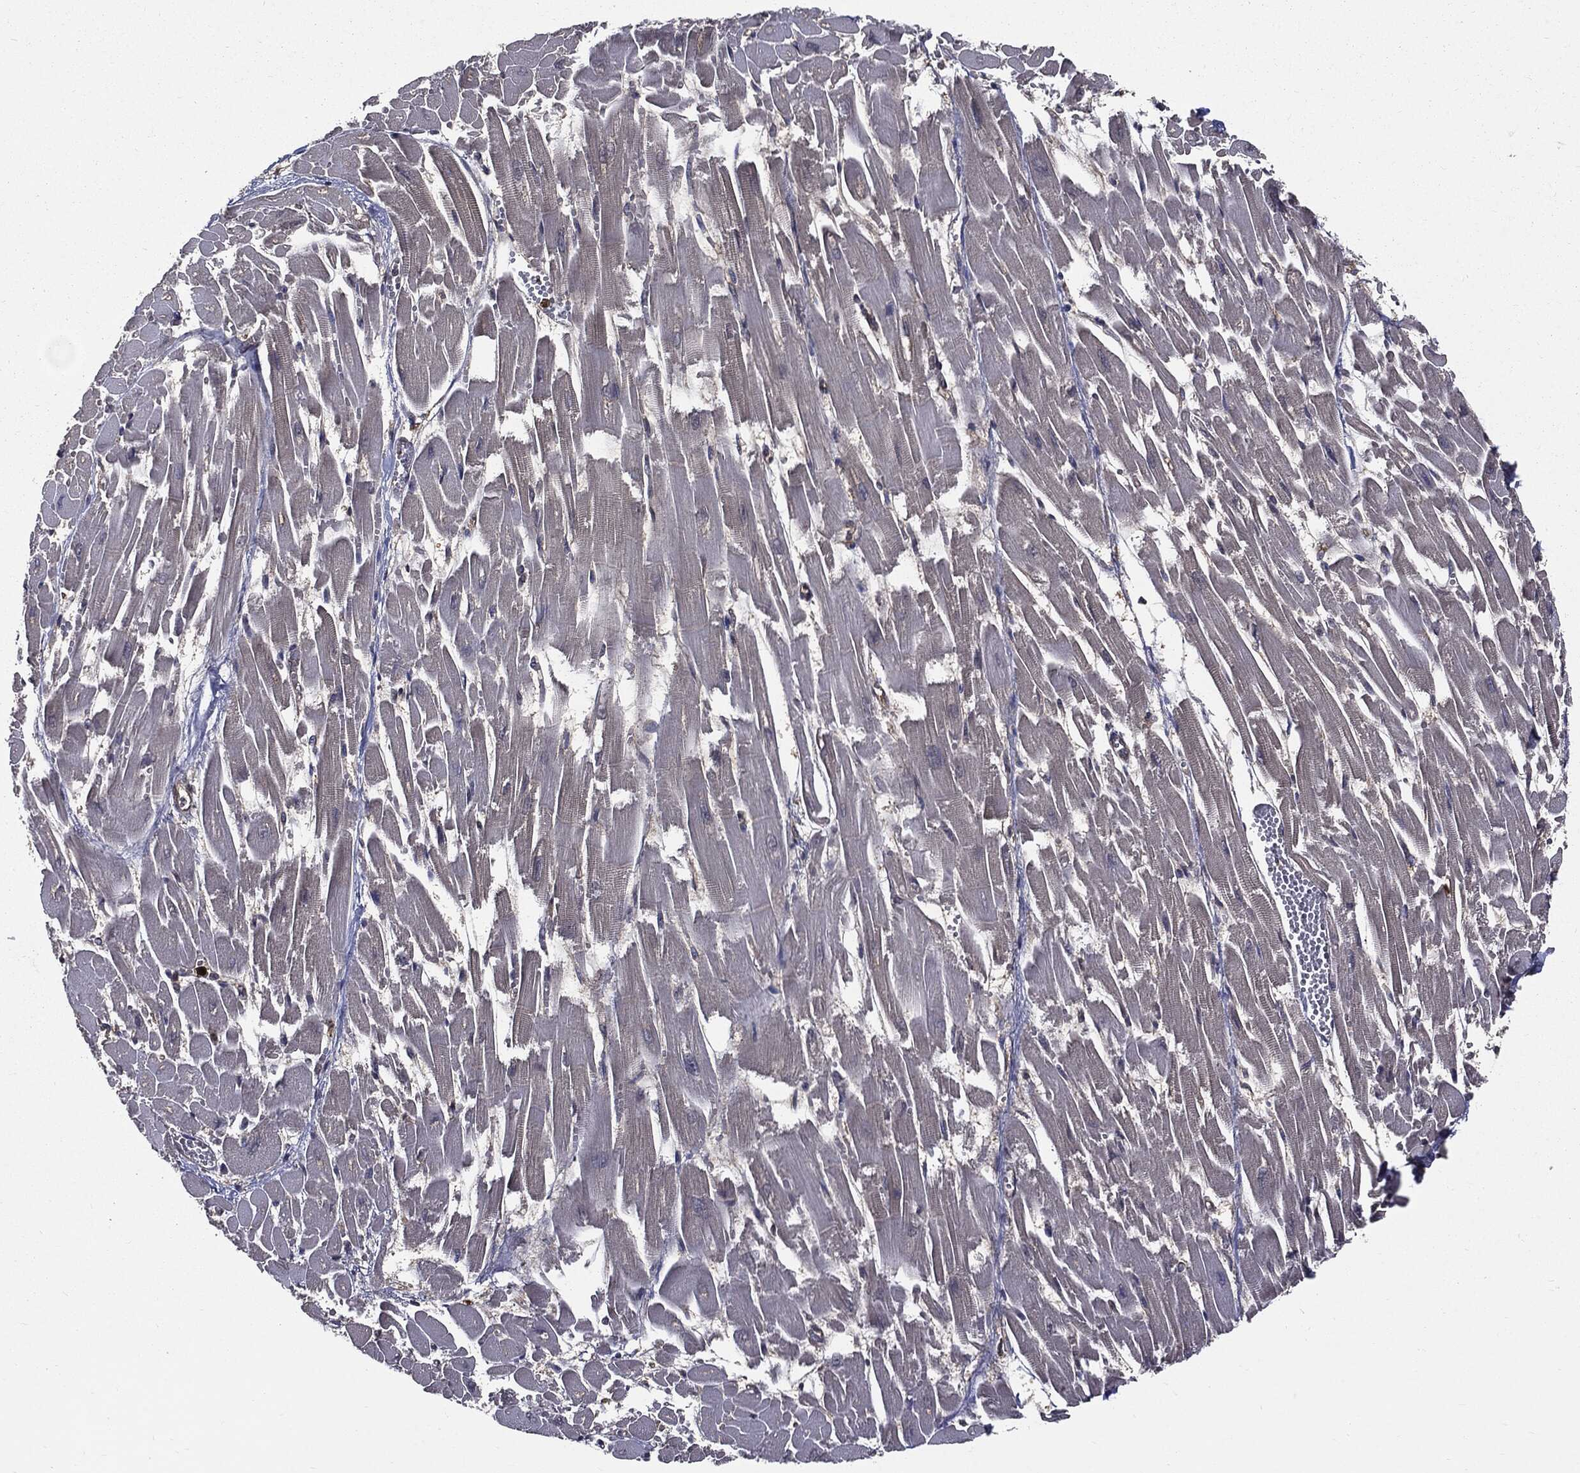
{"staining": {"intensity": "negative", "quantity": "none", "location": "none"}, "tissue": "heart muscle", "cell_type": "Cardiomyocytes", "image_type": "normal", "snomed": [{"axis": "morphology", "description": "Normal tissue, NOS"}, {"axis": "topography", "description": "Heart"}], "caption": "This is an immunohistochemistry (IHC) photomicrograph of normal heart muscle. There is no staining in cardiomyocytes.", "gene": "PDCD6IP", "patient": {"sex": "female", "age": 52}}